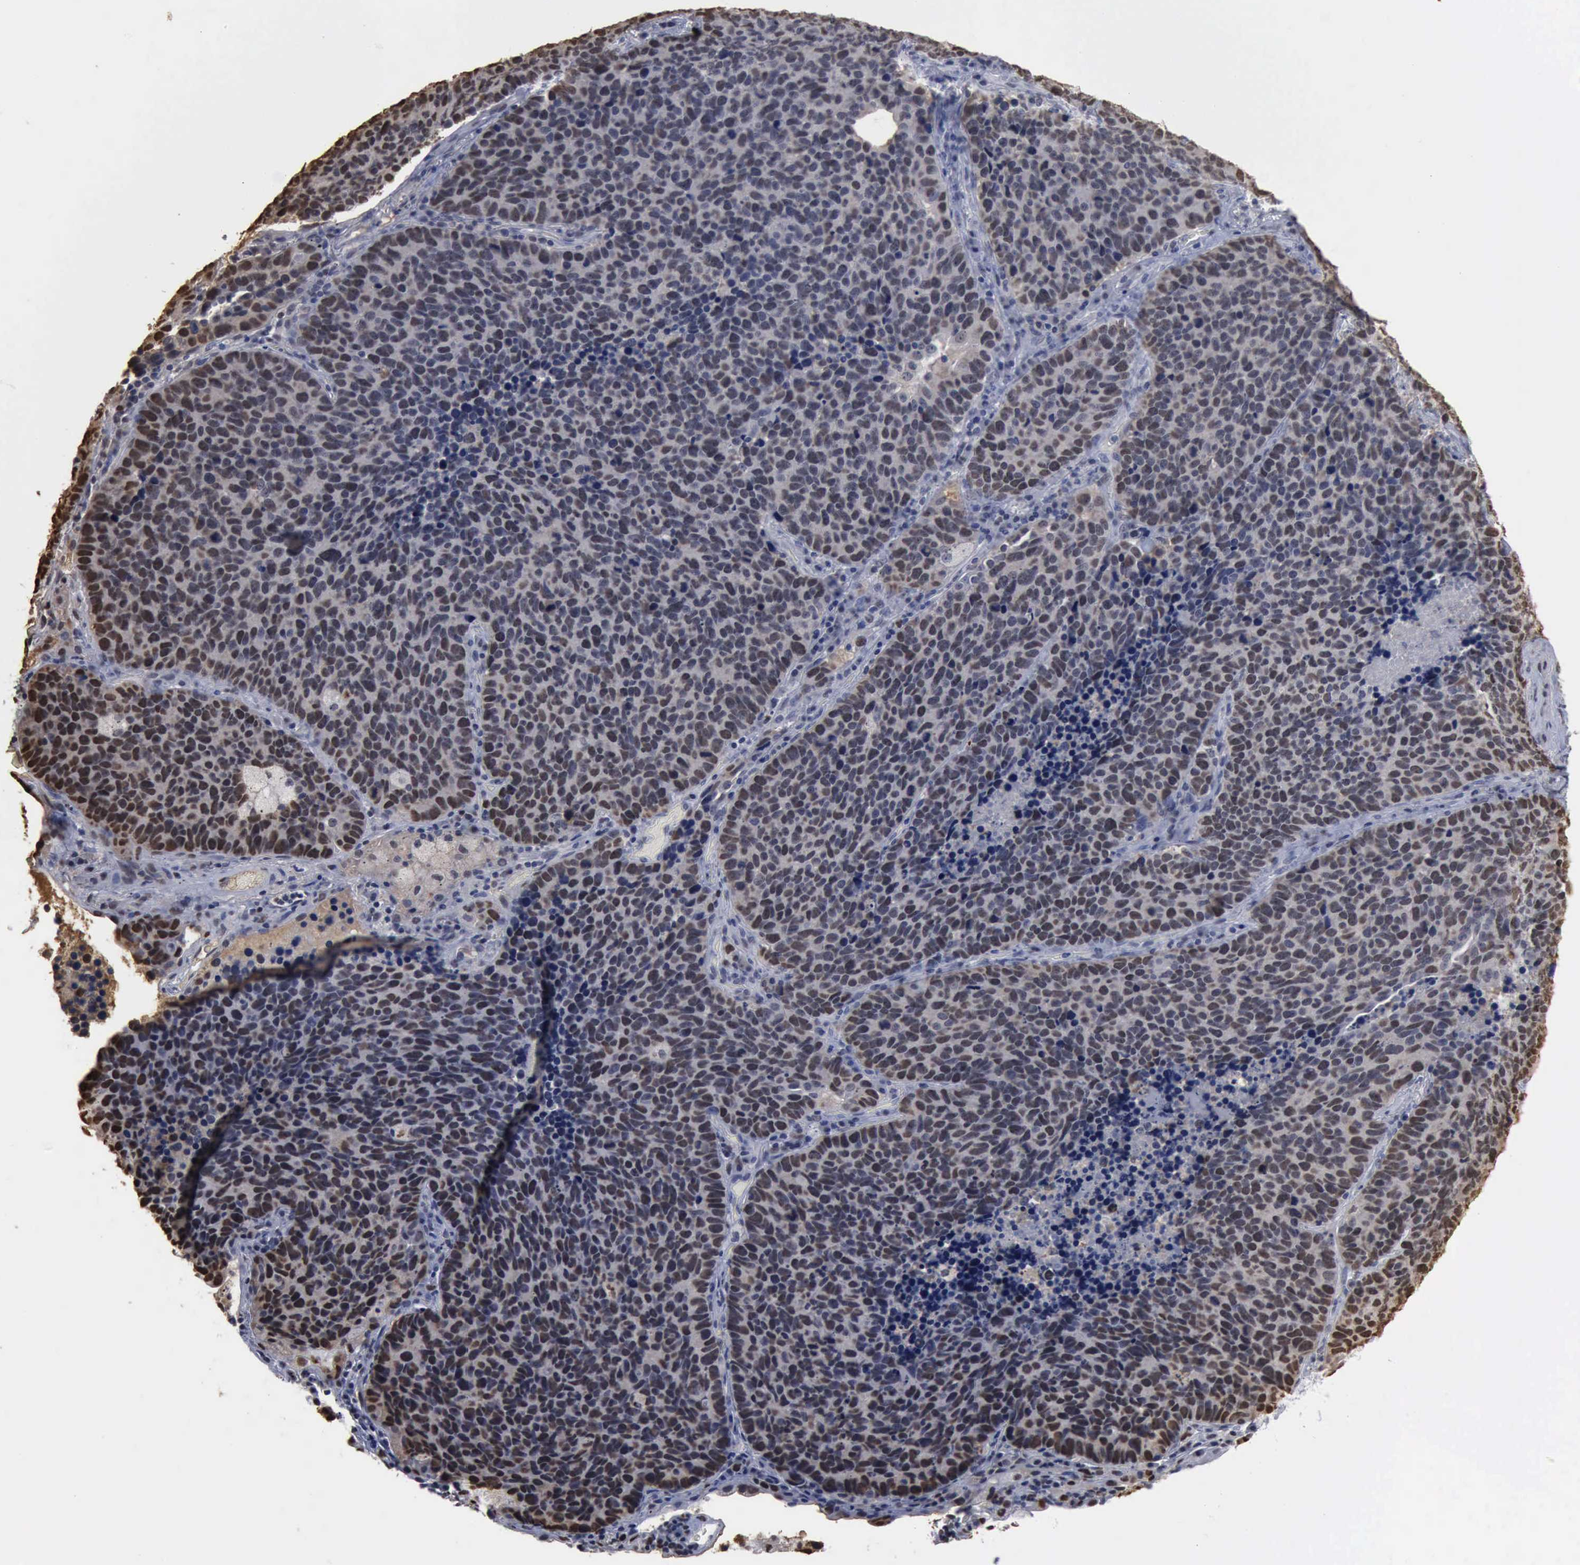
{"staining": {"intensity": "weak", "quantity": "25%-75%", "location": "nuclear"}, "tissue": "lung cancer", "cell_type": "Tumor cells", "image_type": "cancer", "snomed": [{"axis": "morphology", "description": "Neoplasm, malignant, NOS"}, {"axis": "topography", "description": "Lung"}], "caption": "A brown stain highlights weak nuclear expression of a protein in human lung cancer (neoplasm (malignant)) tumor cells.", "gene": "PCNA", "patient": {"sex": "female", "age": 75}}